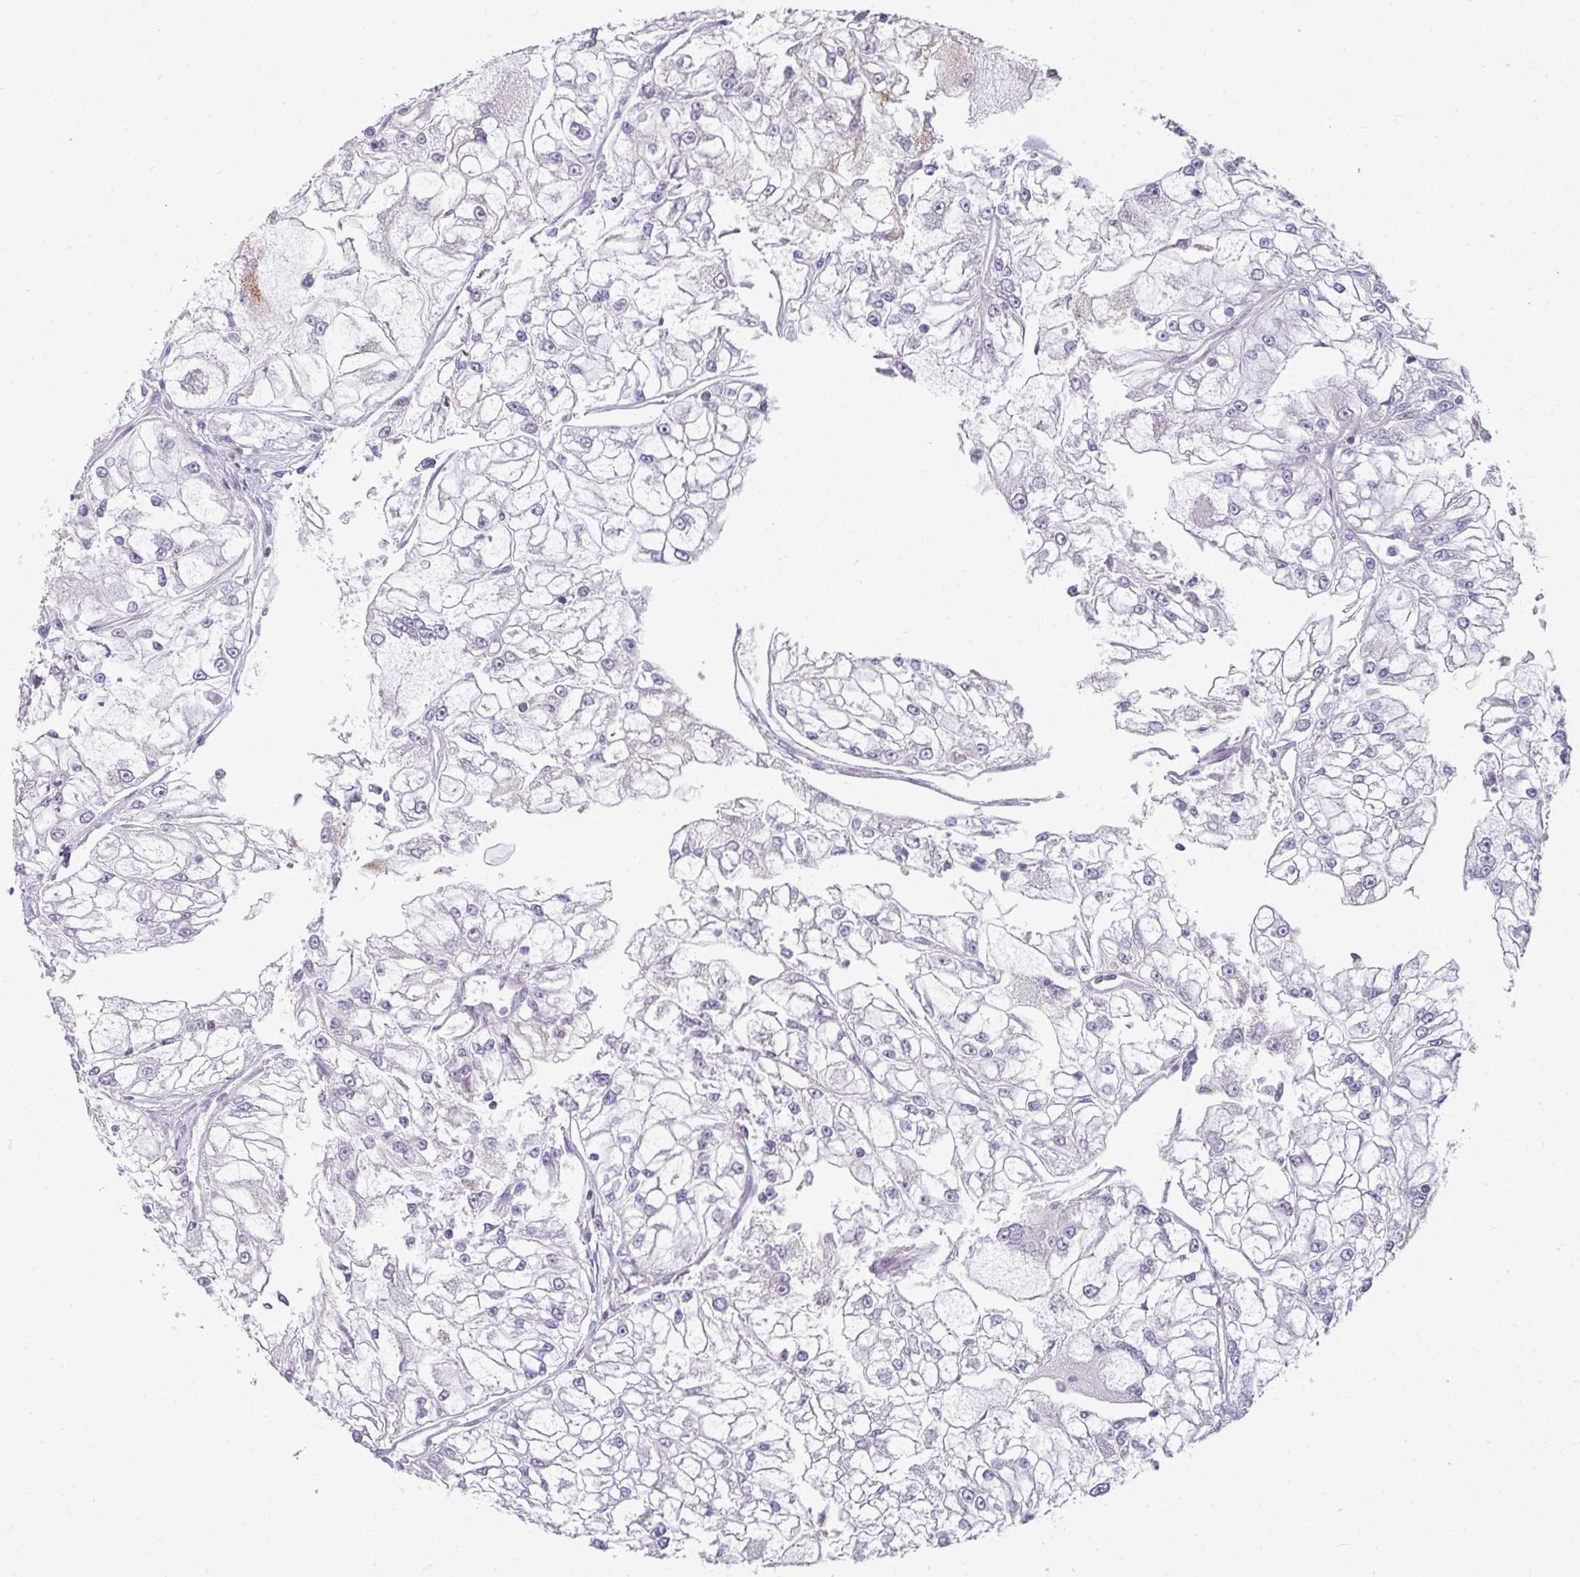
{"staining": {"intensity": "negative", "quantity": "none", "location": "none"}, "tissue": "renal cancer", "cell_type": "Tumor cells", "image_type": "cancer", "snomed": [{"axis": "morphology", "description": "Adenocarcinoma, NOS"}, {"axis": "topography", "description": "Kidney"}], "caption": "Immunohistochemistry (IHC) of human renal cancer (adenocarcinoma) demonstrates no positivity in tumor cells.", "gene": "STAT5A", "patient": {"sex": "female", "age": 72}}